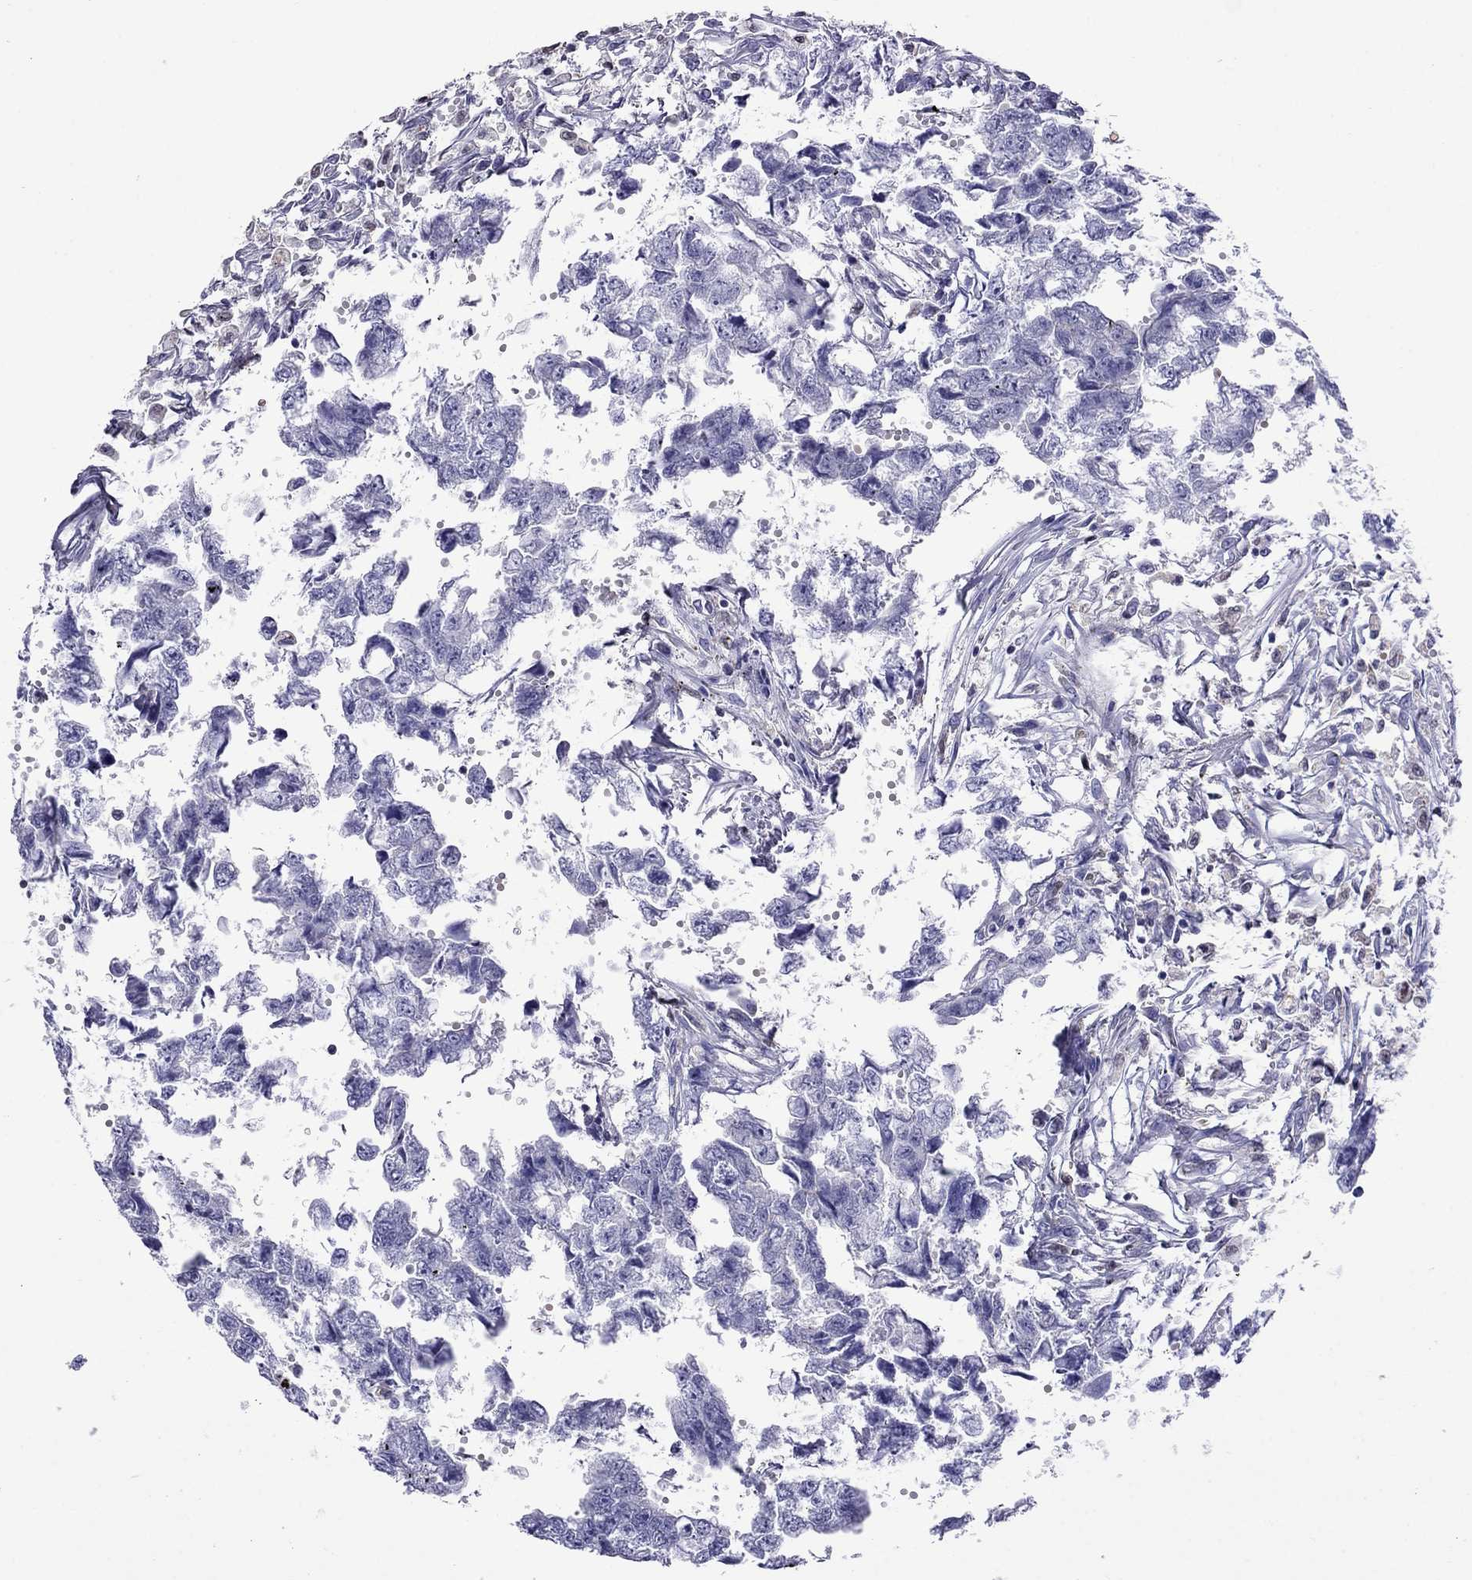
{"staining": {"intensity": "negative", "quantity": "none", "location": "none"}, "tissue": "testis cancer", "cell_type": "Tumor cells", "image_type": "cancer", "snomed": [{"axis": "morphology", "description": "Carcinoma, Embryonal, NOS"}, {"axis": "morphology", "description": "Teratoma, malignant, NOS"}, {"axis": "topography", "description": "Testis"}], "caption": "A high-resolution image shows immunohistochemistry (IHC) staining of testis cancer (teratoma (malignant)), which displays no significant expression in tumor cells.", "gene": "MPZ", "patient": {"sex": "male", "age": 44}}